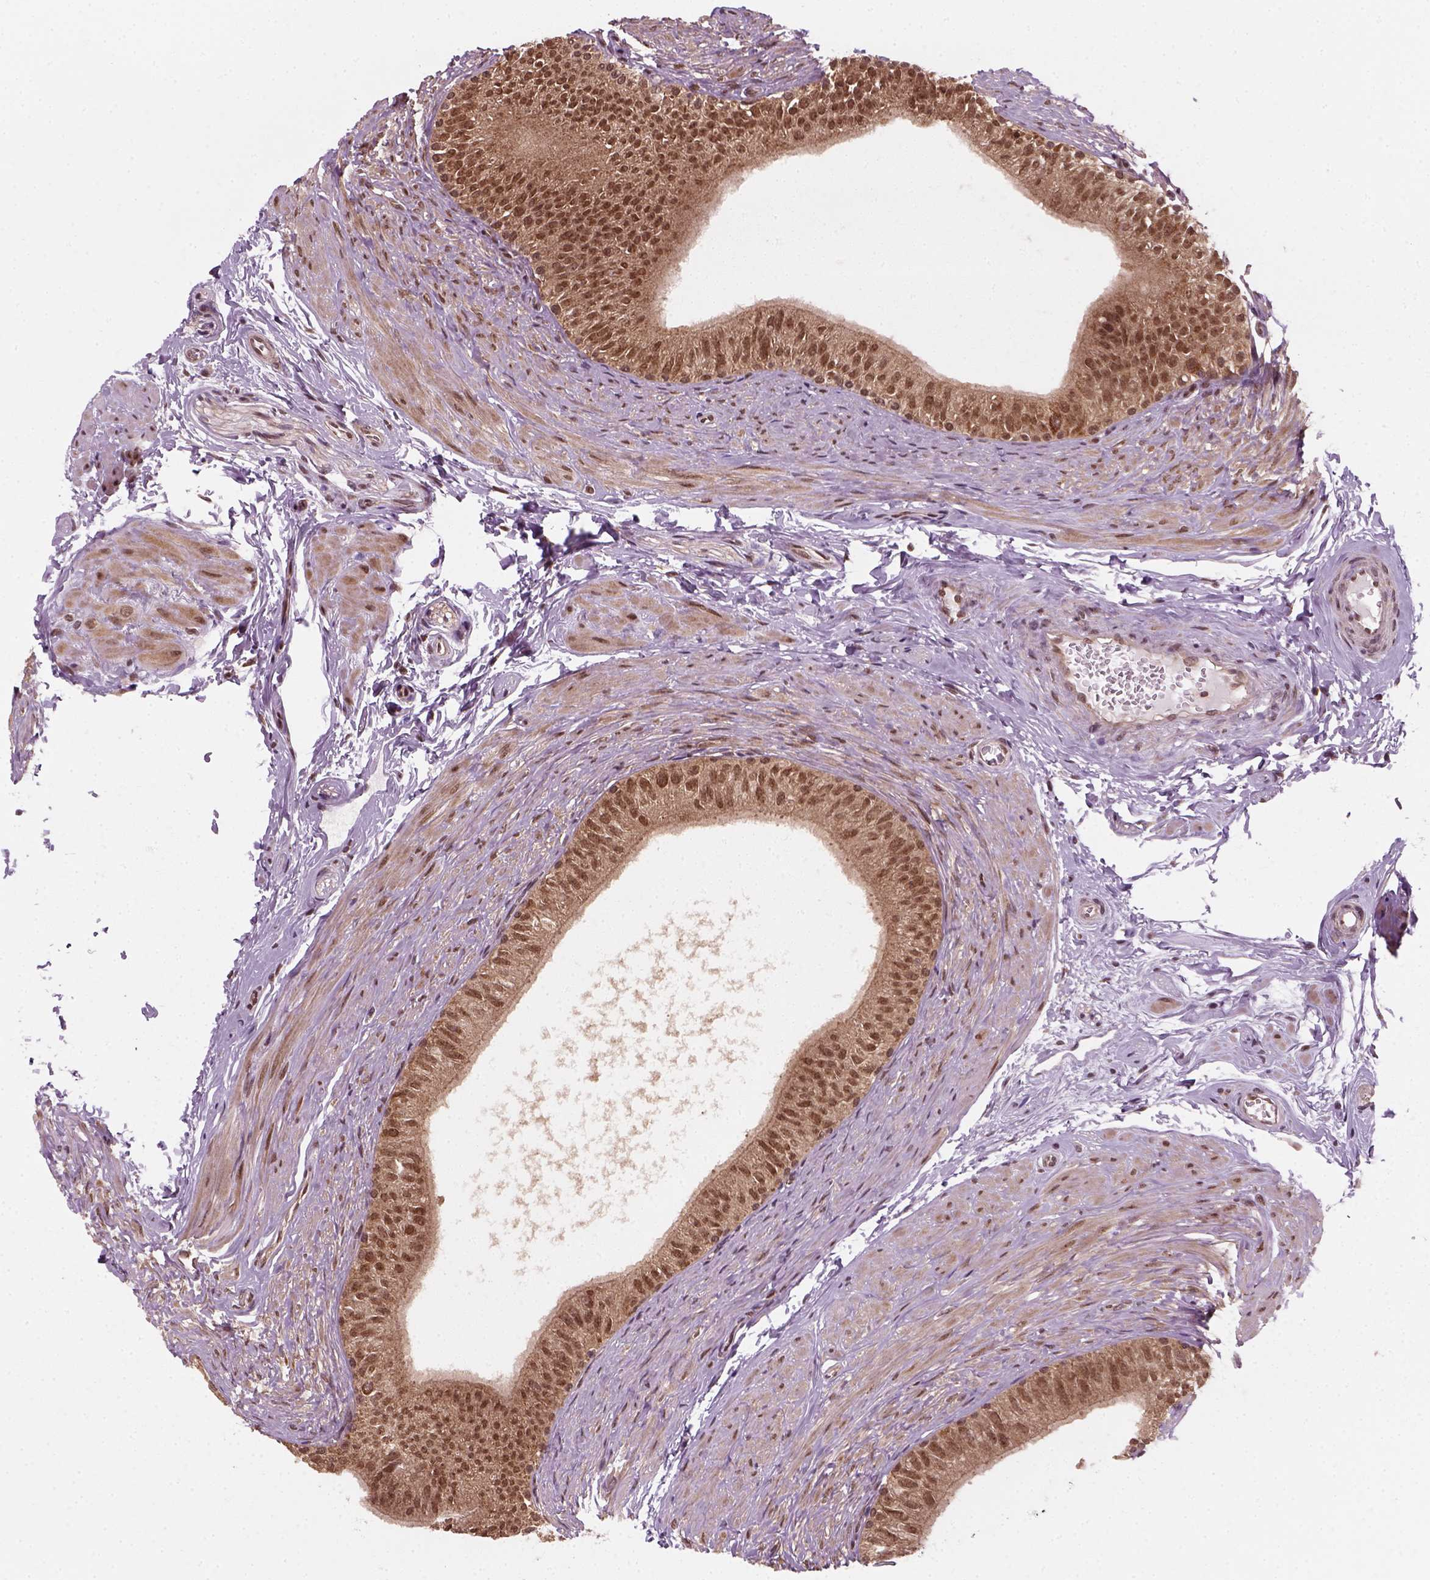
{"staining": {"intensity": "strong", "quantity": "<25%", "location": "cytoplasmic/membranous,nuclear"}, "tissue": "epididymis", "cell_type": "Glandular cells", "image_type": "normal", "snomed": [{"axis": "morphology", "description": "Normal tissue, NOS"}, {"axis": "topography", "description": "Epididymis"}], "caption": "High-power microscopy captured an immunohistochemistry photomicrograph of unremarkable epididymis, revealing strong cytoplasmic/membranous,nuclear expression in approximately <25% of glandular cells. The staining was performed using DAB to visualize the protein expression in brown, while the nuclei were stained in blue with hematoxylin (Magnification: 20x).", "gene": "NUDT9", "patient": {"sex": "male", "age": 36}}